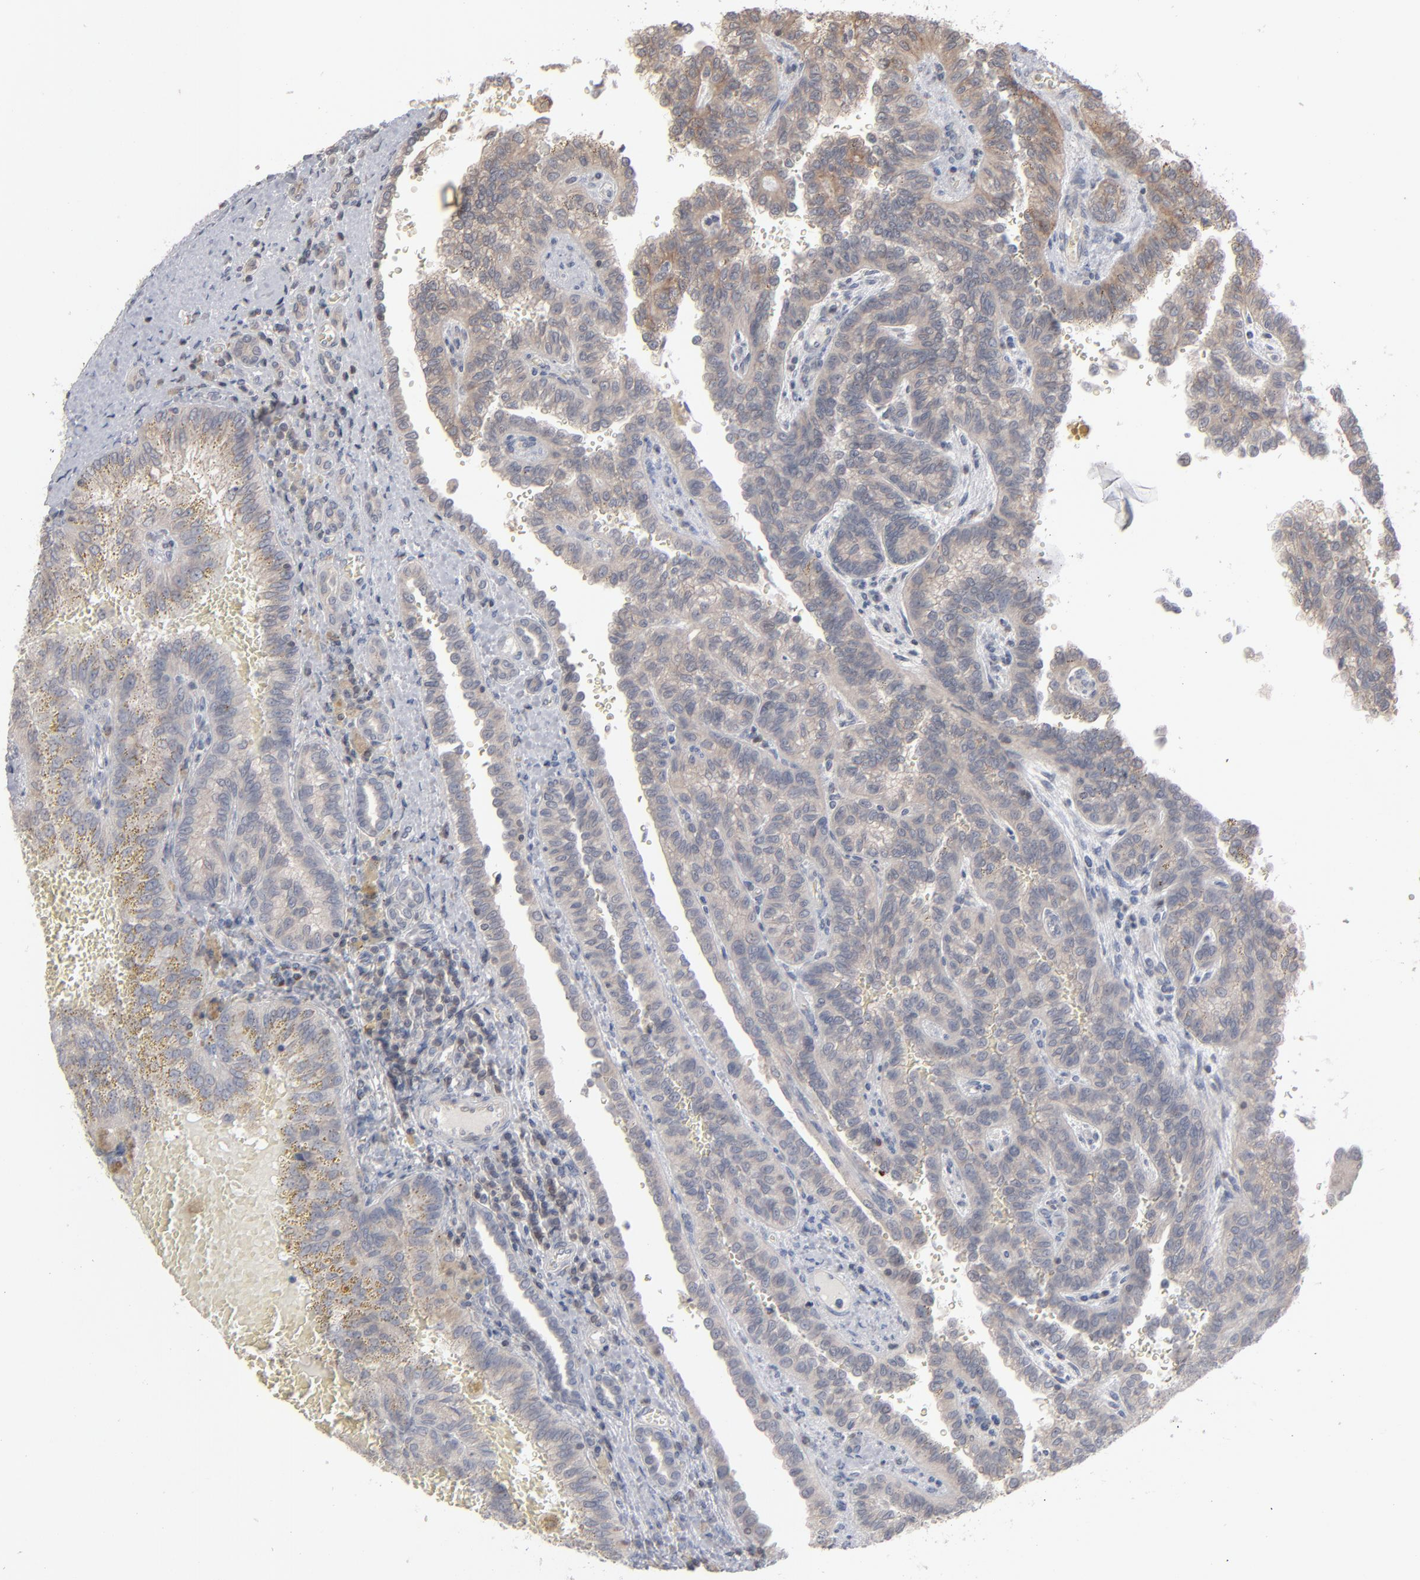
{"staining": {"intensity": "moderate", "quantity": ">75%", "location": "cytoplasmic/membranous"}, "tissue": "renal cancer", "cell_type": "Tumor cells", "image_type": "cancer", "snomed": [{"axis": "morphology", "description": "Inflammation, NOS"}, {"axis": "morphology", "description": "Adenocarcinoma, NOS"}, {"axis": "topography", "description": "Kidney"}], "caption": "This photomicrograph shows immunohistochemistry staining of human renal cancer (adenocarcinoma), with medium moderate cytoplasmic/membranous expression in about >75% of tumor cells.", "gene": "STAT4", "patient": {"sex": "male", "age": 68}}